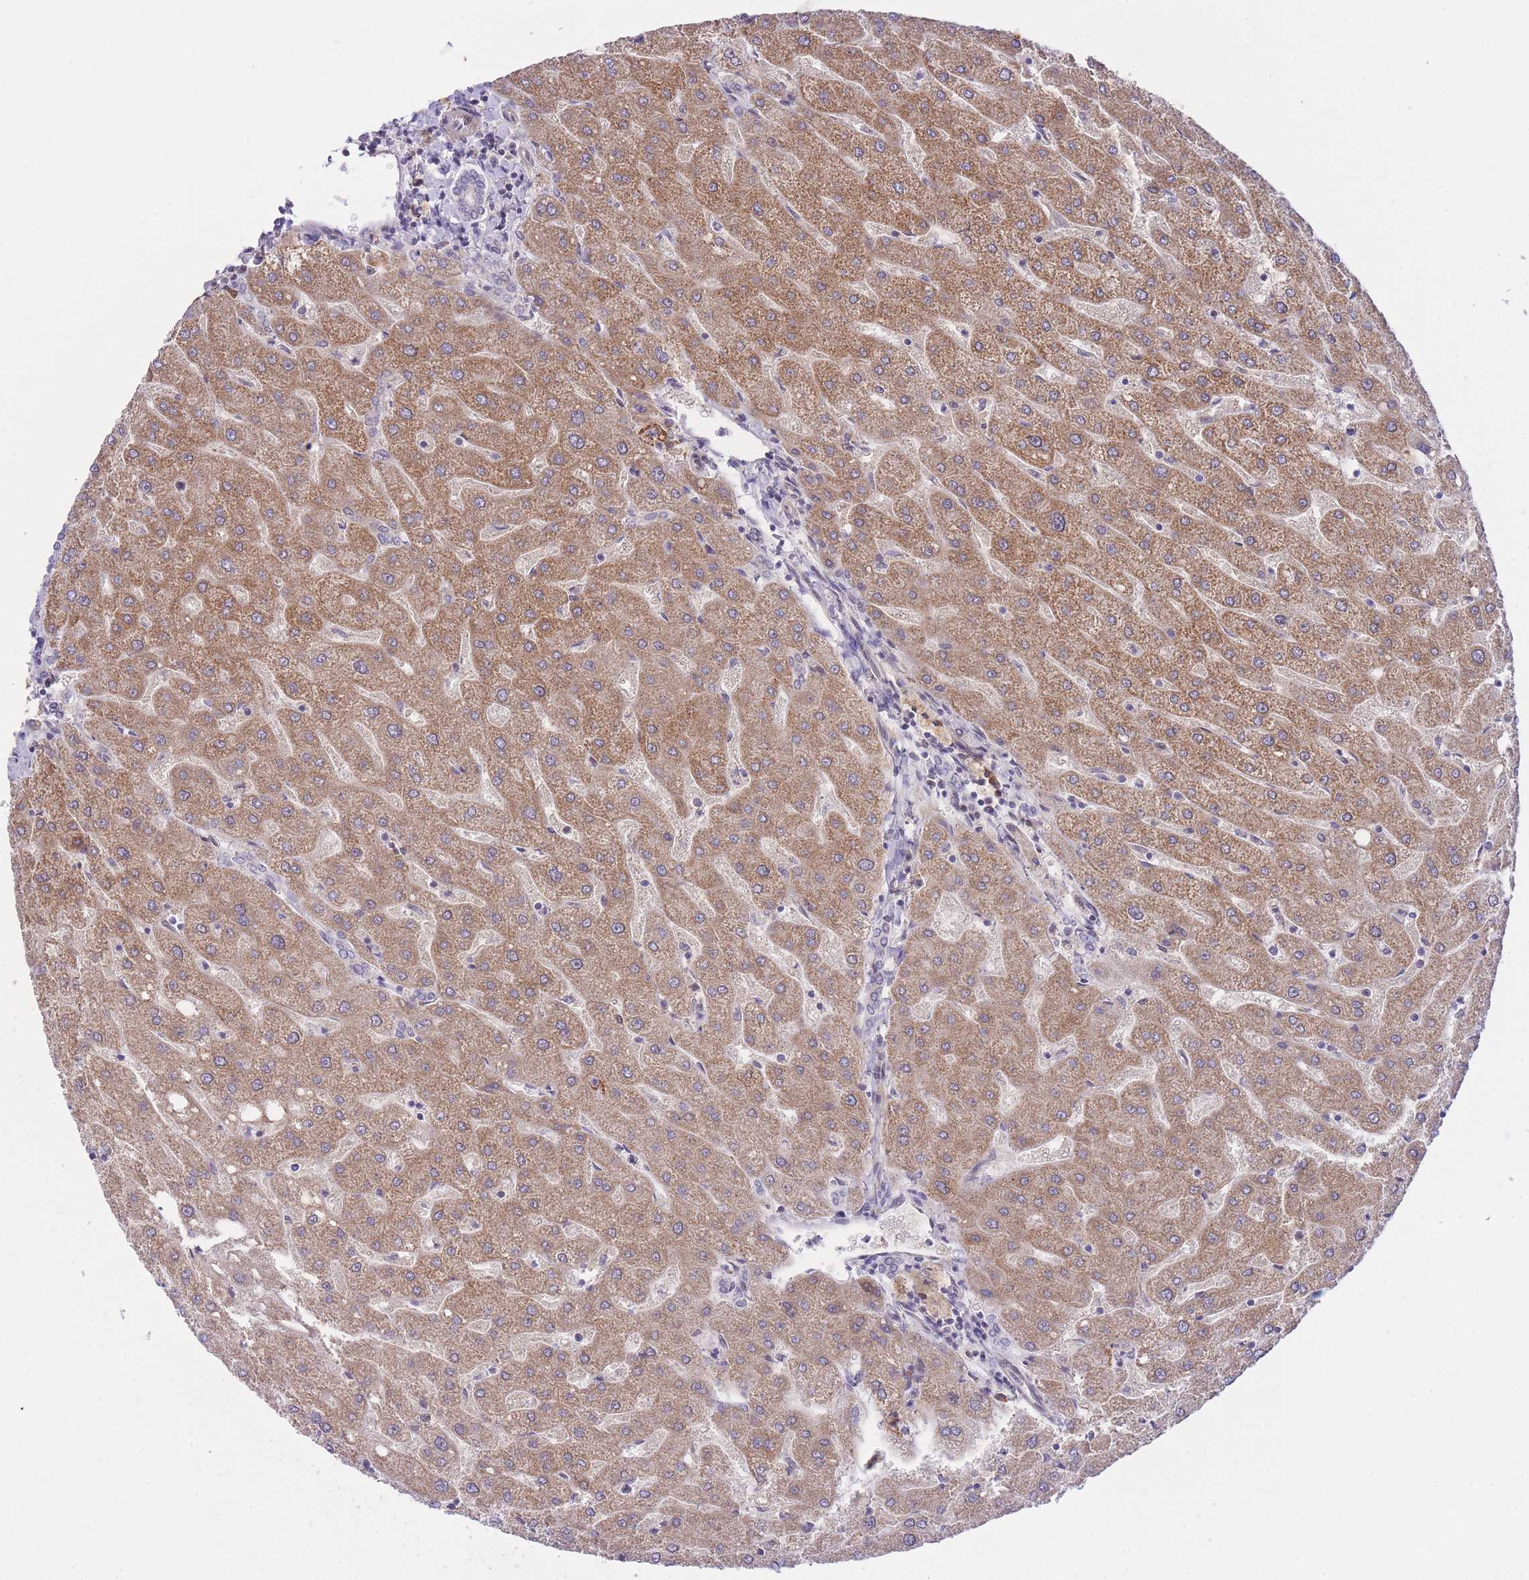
{"staining": {"intensity": "negative", "quantity": "none", "location": "none"}, "tissue": "liver", "cell_type": "Cholangiocytes", "image_type": "normal", "snomed": [{"axis": "morphology", "description": "Normal tissue, NOS"}, {"axis": "topography", "description": "Liver"}], "caption": "Immunohistochemistry of benign human liver displays no expression in cholangiocytes.", "gene": "CHAC1", "patient": {"sex": "male", "age": 67}}